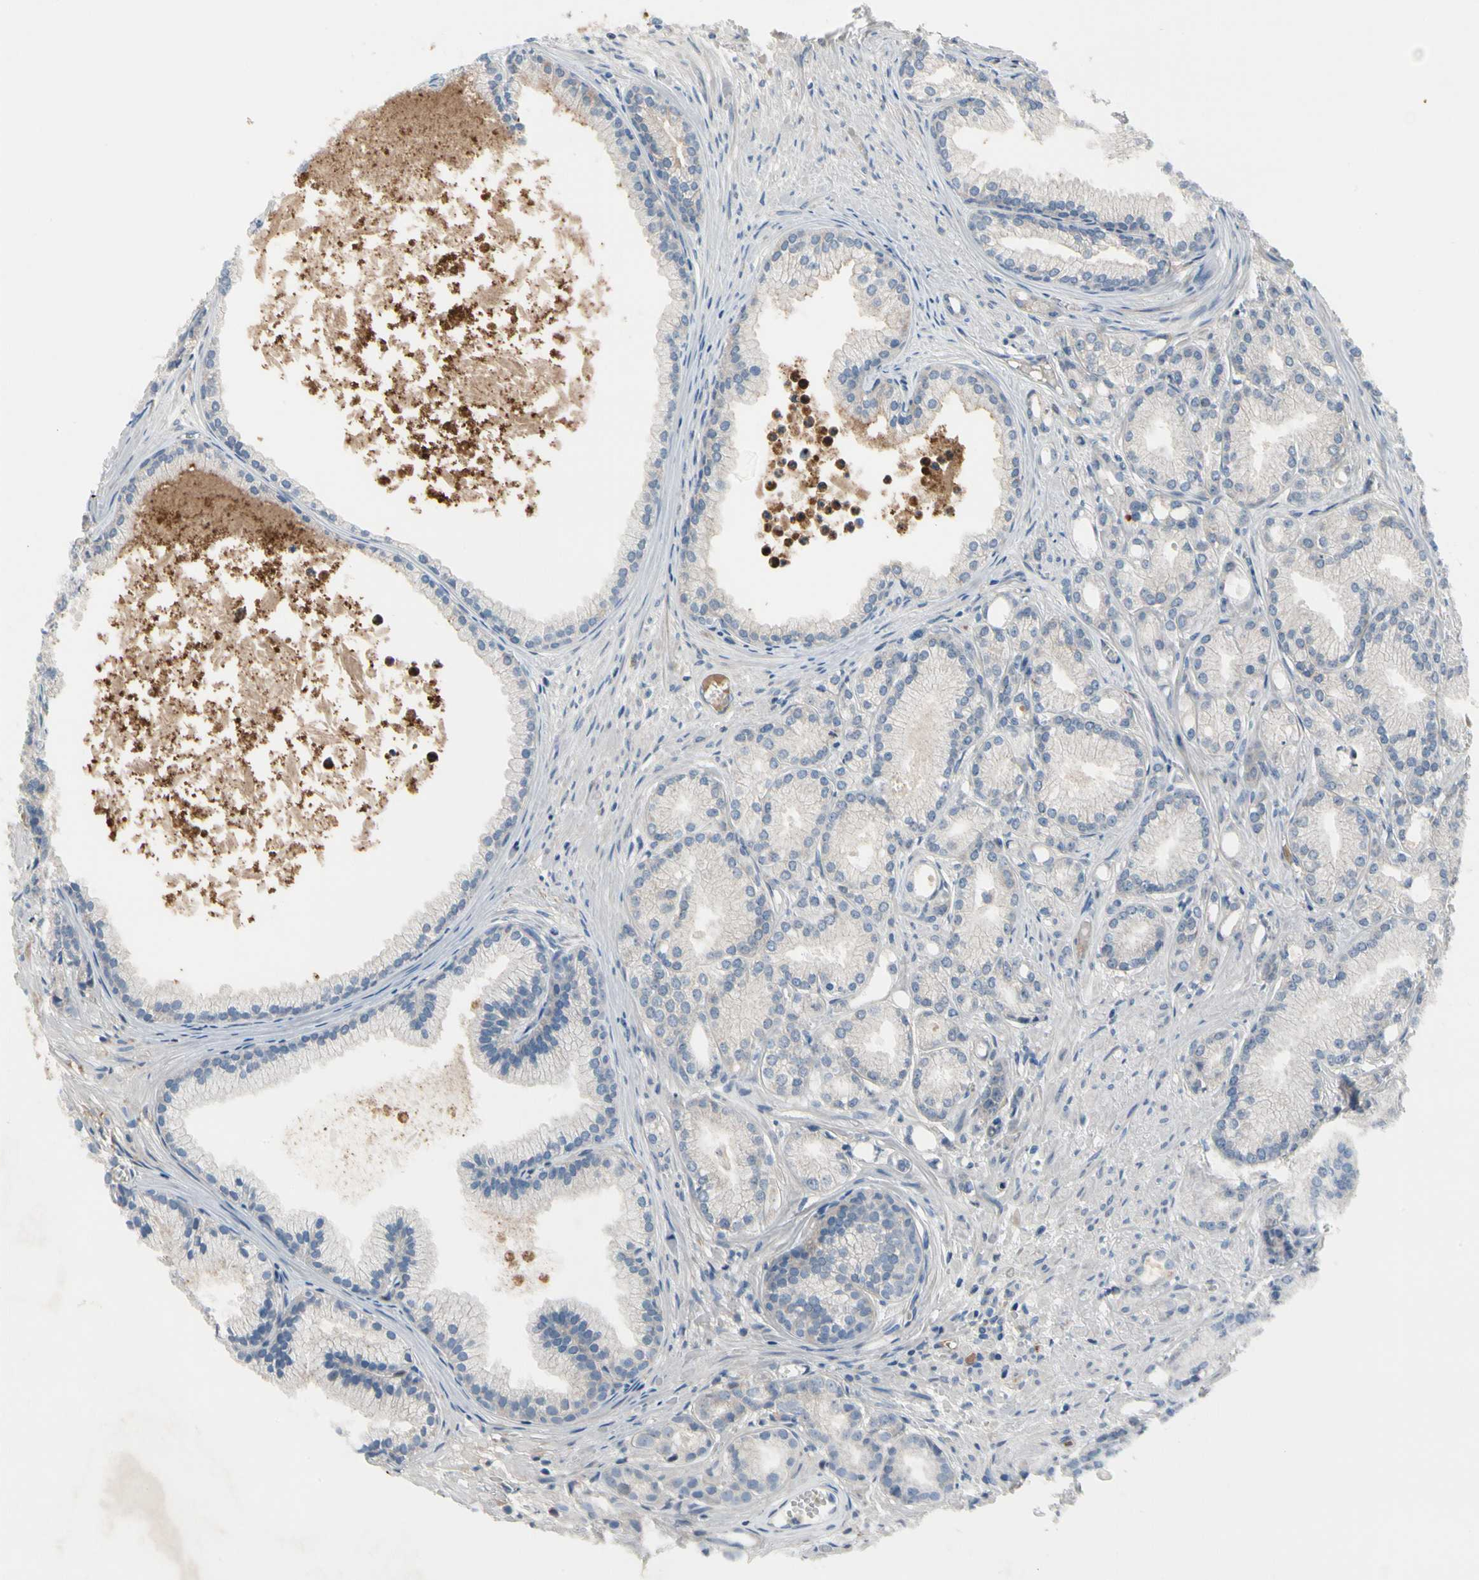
{"staining": {"intensity": "negative", "quantity": "none", "location": "none"}, "tissue": "prostate cancer", "cell_type": "Tumor cells", "image_type": "cancer", "snomed": [{"axis": "morphology", "description": "Adenocarcinoma, Low grade"}, {"axis": "topography", "description": "Prostate"}], "caption": "Prostate adenocarcinoma (low-grade) was stained to show a protein in brown. There is no significant positivity in tumor cells. Brightfield microscopy of immunohistochemistry stained with DAB (3,3'-diaminobenzidine) (brown) and hematoxylin (blue), captured at high magnification.", "gene": "HJURP", "patient": {"sex": "male", "age": 72}}